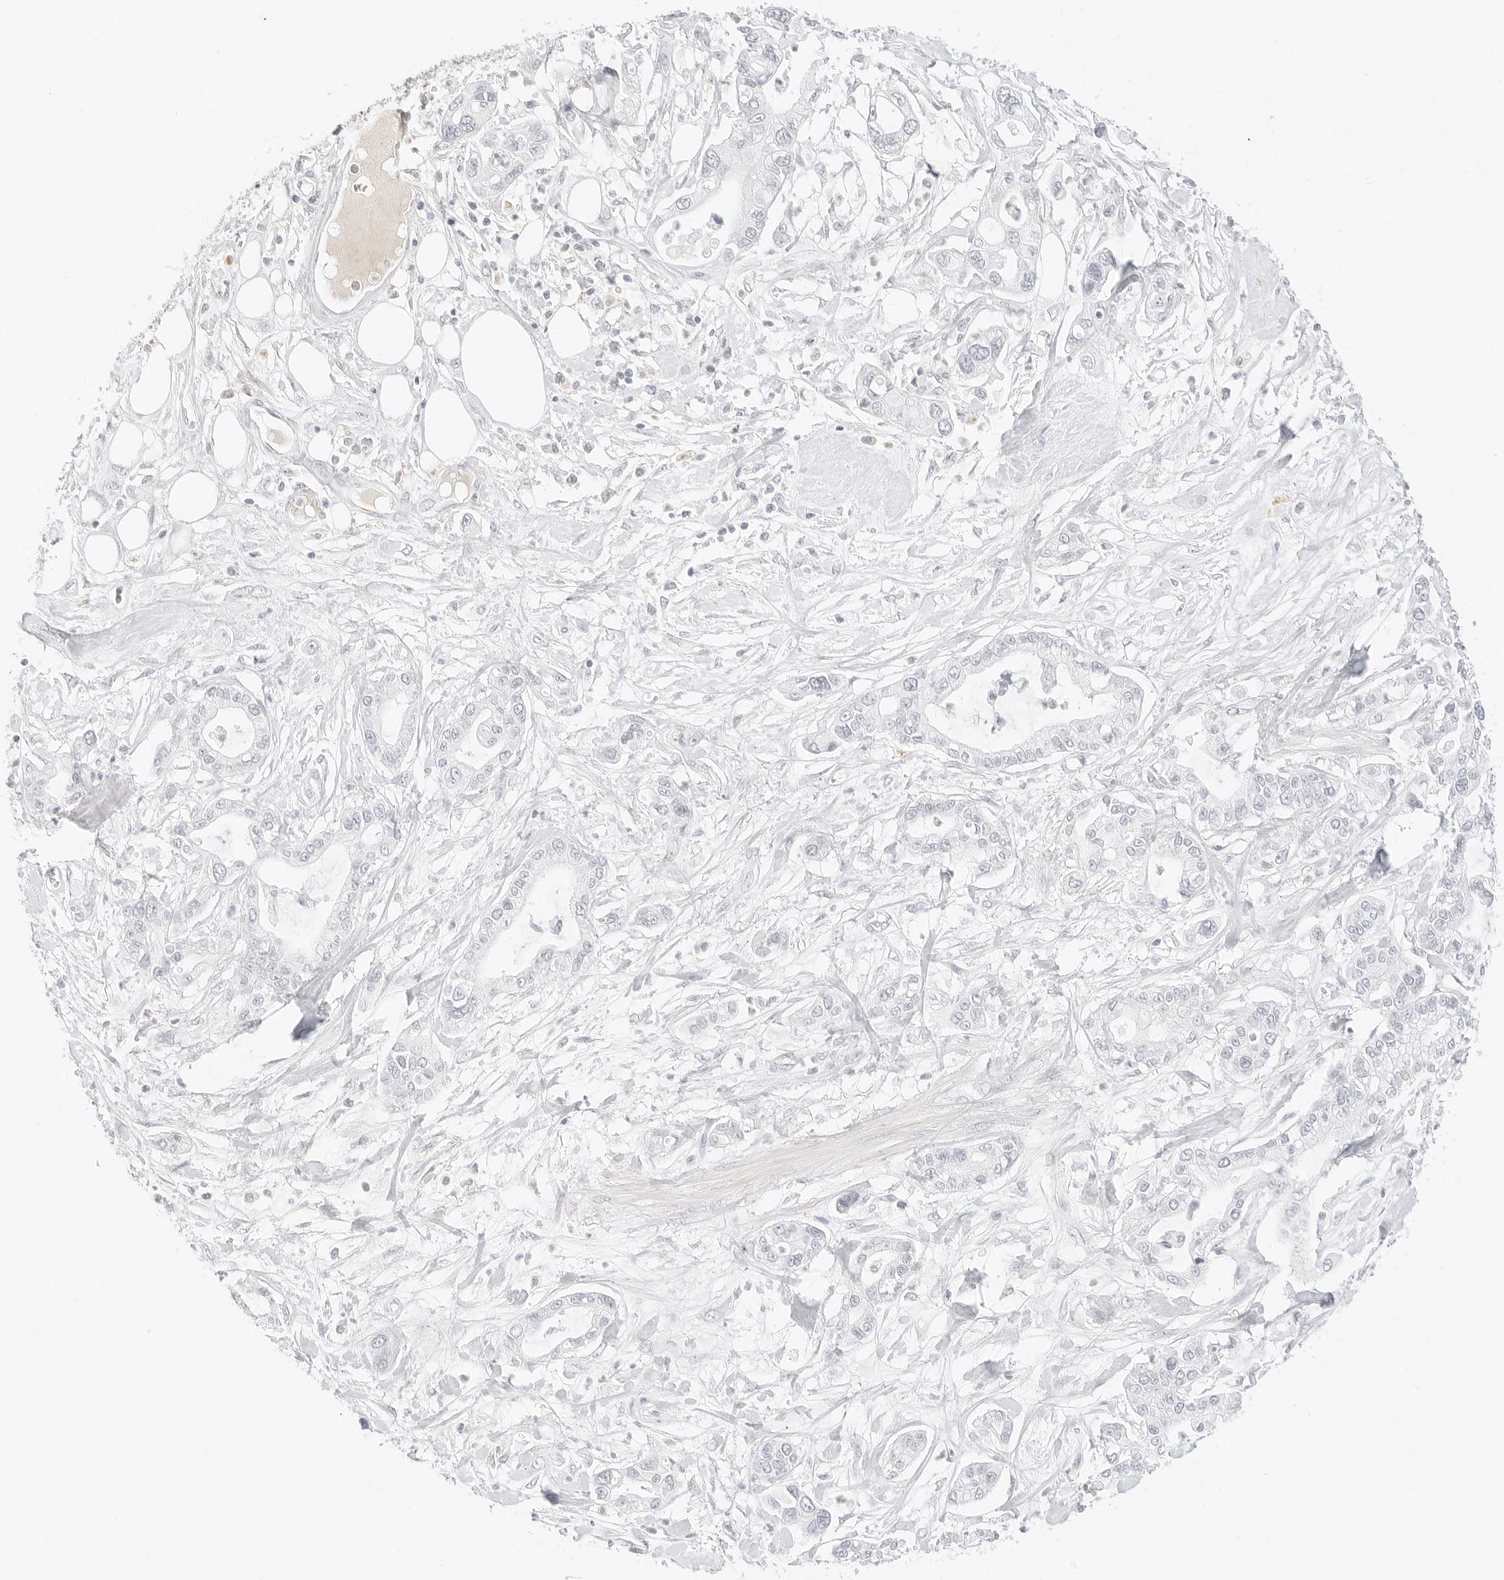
{"staining": {"intensity": "negative", "quantity": "none", "location": "none"}, "tissue": "pancreatic cancer", "cell_type": "Tumor cells", "image_type": "cancer", "snomed": [{"axis": "morphology", "description": "Adenocarcinoma, NOS"}, {"axis": "topography", "description": "Pancreas"}], "caption": "This is a image of IHC staining of adenocarcinoma (pancreatic), which shows no positivity in tumor cells.", "gene": "GNAS", "patient": {"sex": "male", "age": 68}}